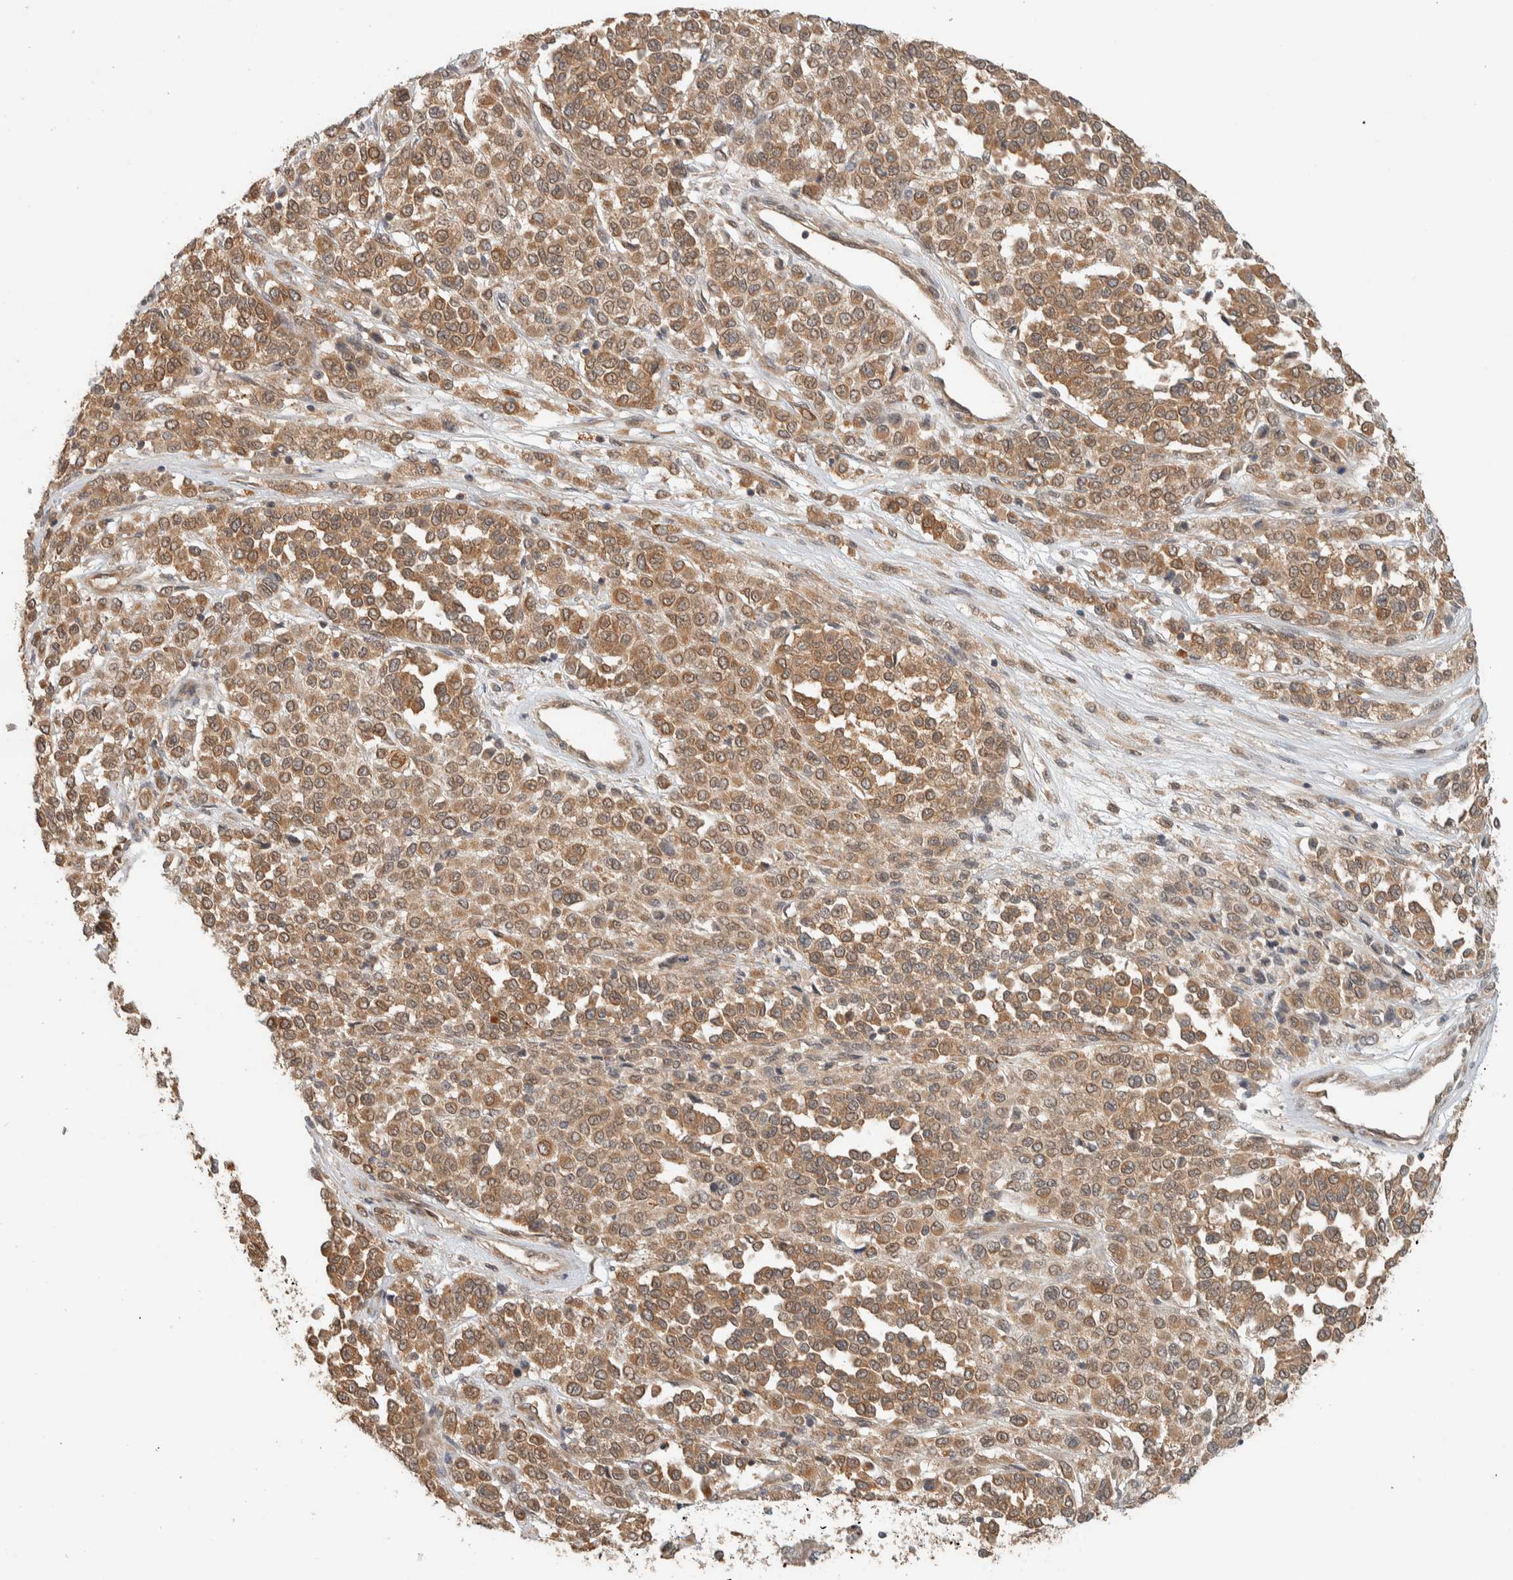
{"staining": {"intensity": "moderate", "quantity": ">75%", "location": "cytoplasmic/membranous"}, "tissue": "melanoma", "cell_type": "Tumor cells", "image_type": "cancer", "snomed": [{"axis": "morphology", "description": "Malignant melanoma, Metastatic site"}, {"axis": "topography", "description": "Pancreas"}], "caption": "Malignant melanoma (metastatic site) stained for a protein (brown) demonstrates moderate cytoplasmic/membranous positive staining in about >75% of tumor cells.", "gene": "ADSS2", "patient": {"sex": "female", "age": 30}}